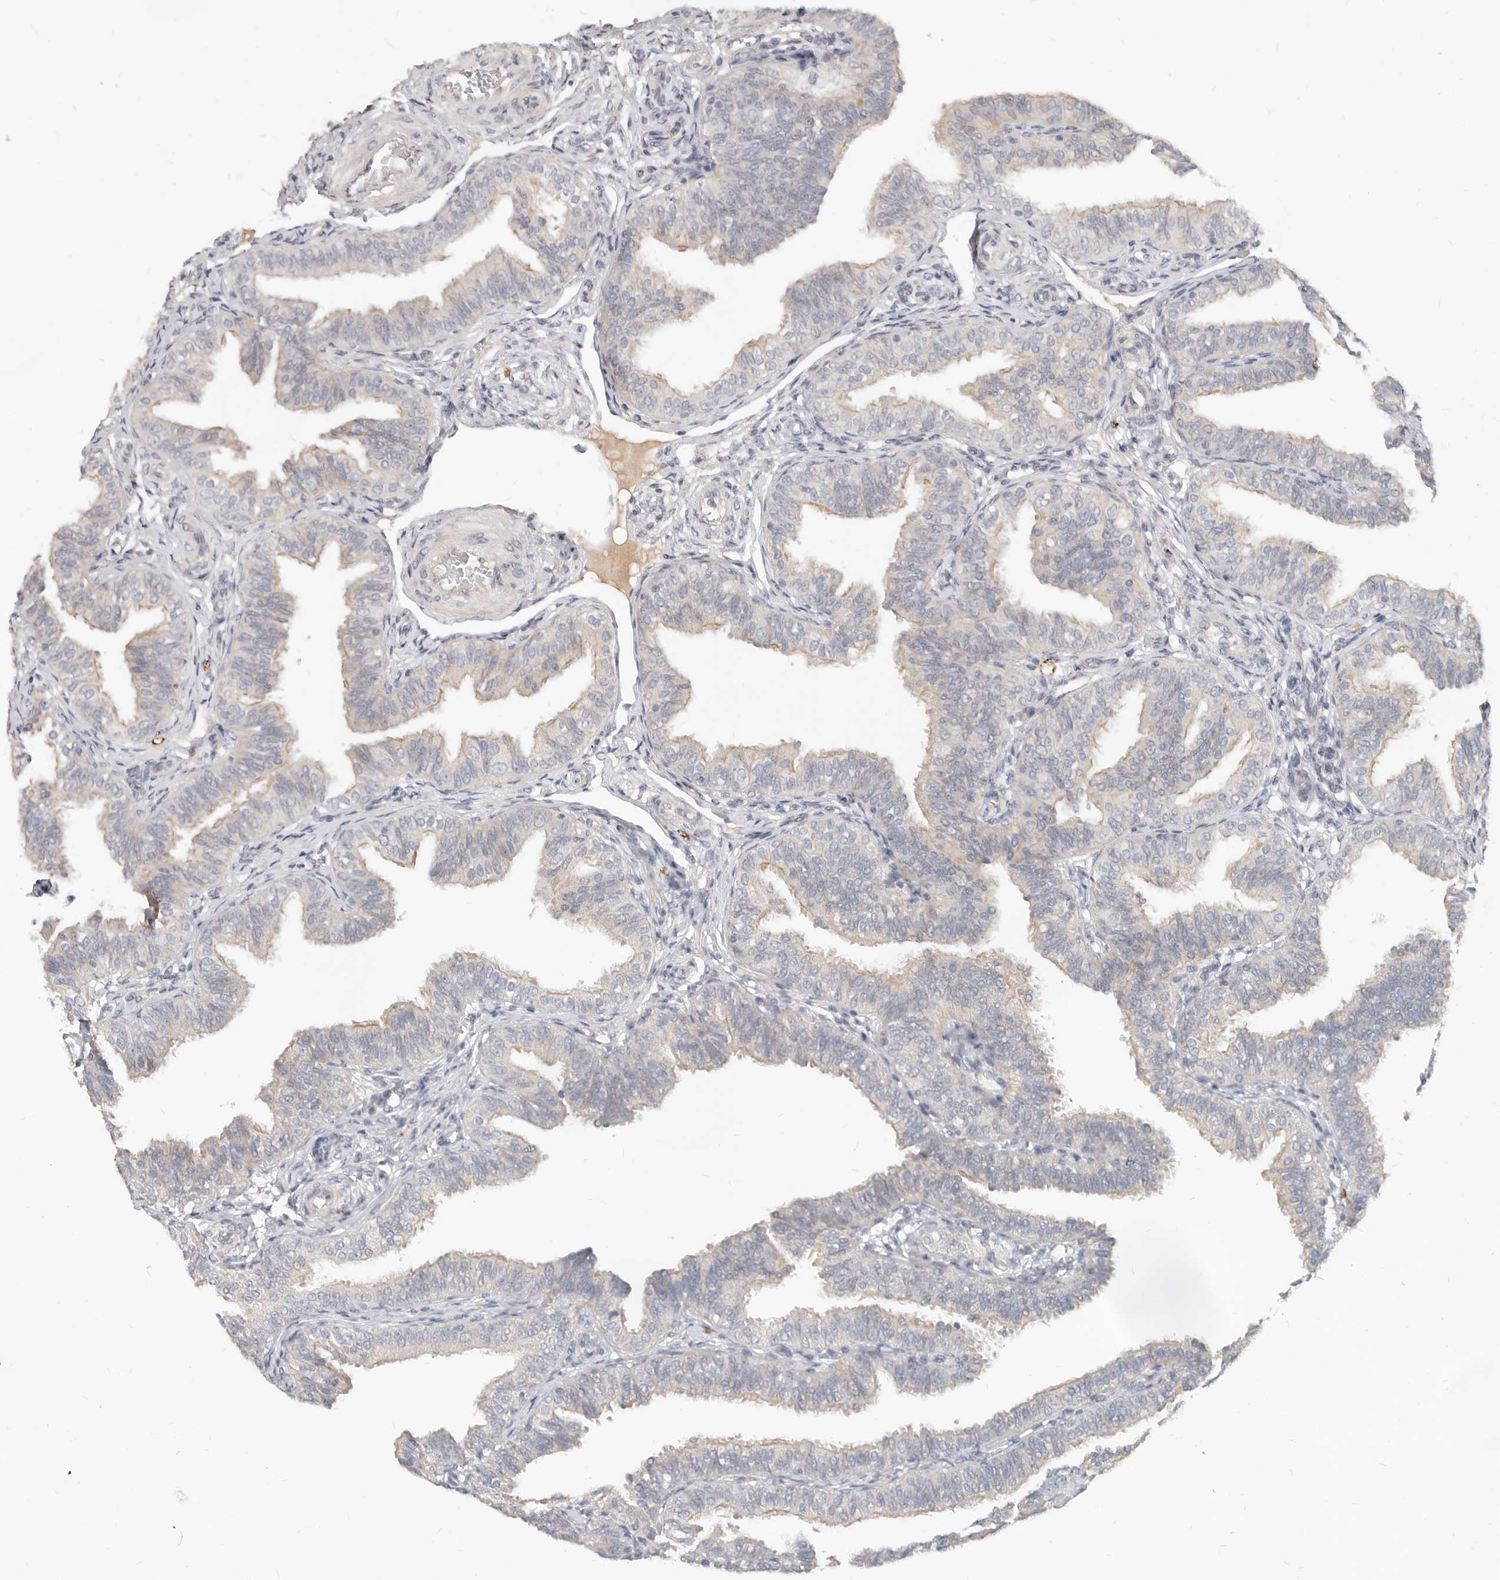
{"staining": {"intensity": "weak", "quantity": "25%-75%", "location": "cytoplasmic/membranous"}, "tissue": "fallopian tube", "cell_type": "Glandular cells", "image_type": "normal", "snomed": [{"axis": "morphology", "description": "Normal tissue, NOS"}, {"axis": "topography", "description": "Fallopian tube"}], "caption": "A high-resolution histopathology image shows immunohistochemistry staining of normal fallopian tube, which shows weak cytoplasmic/membranous staining in about 25%-75% of glandular cells. (DAB (3,3'-diaminobenzidine) IHC with brightfield microscopy, high magnification).", "gene": "USP49", "patient": {"sex": "female", "age": 35}}